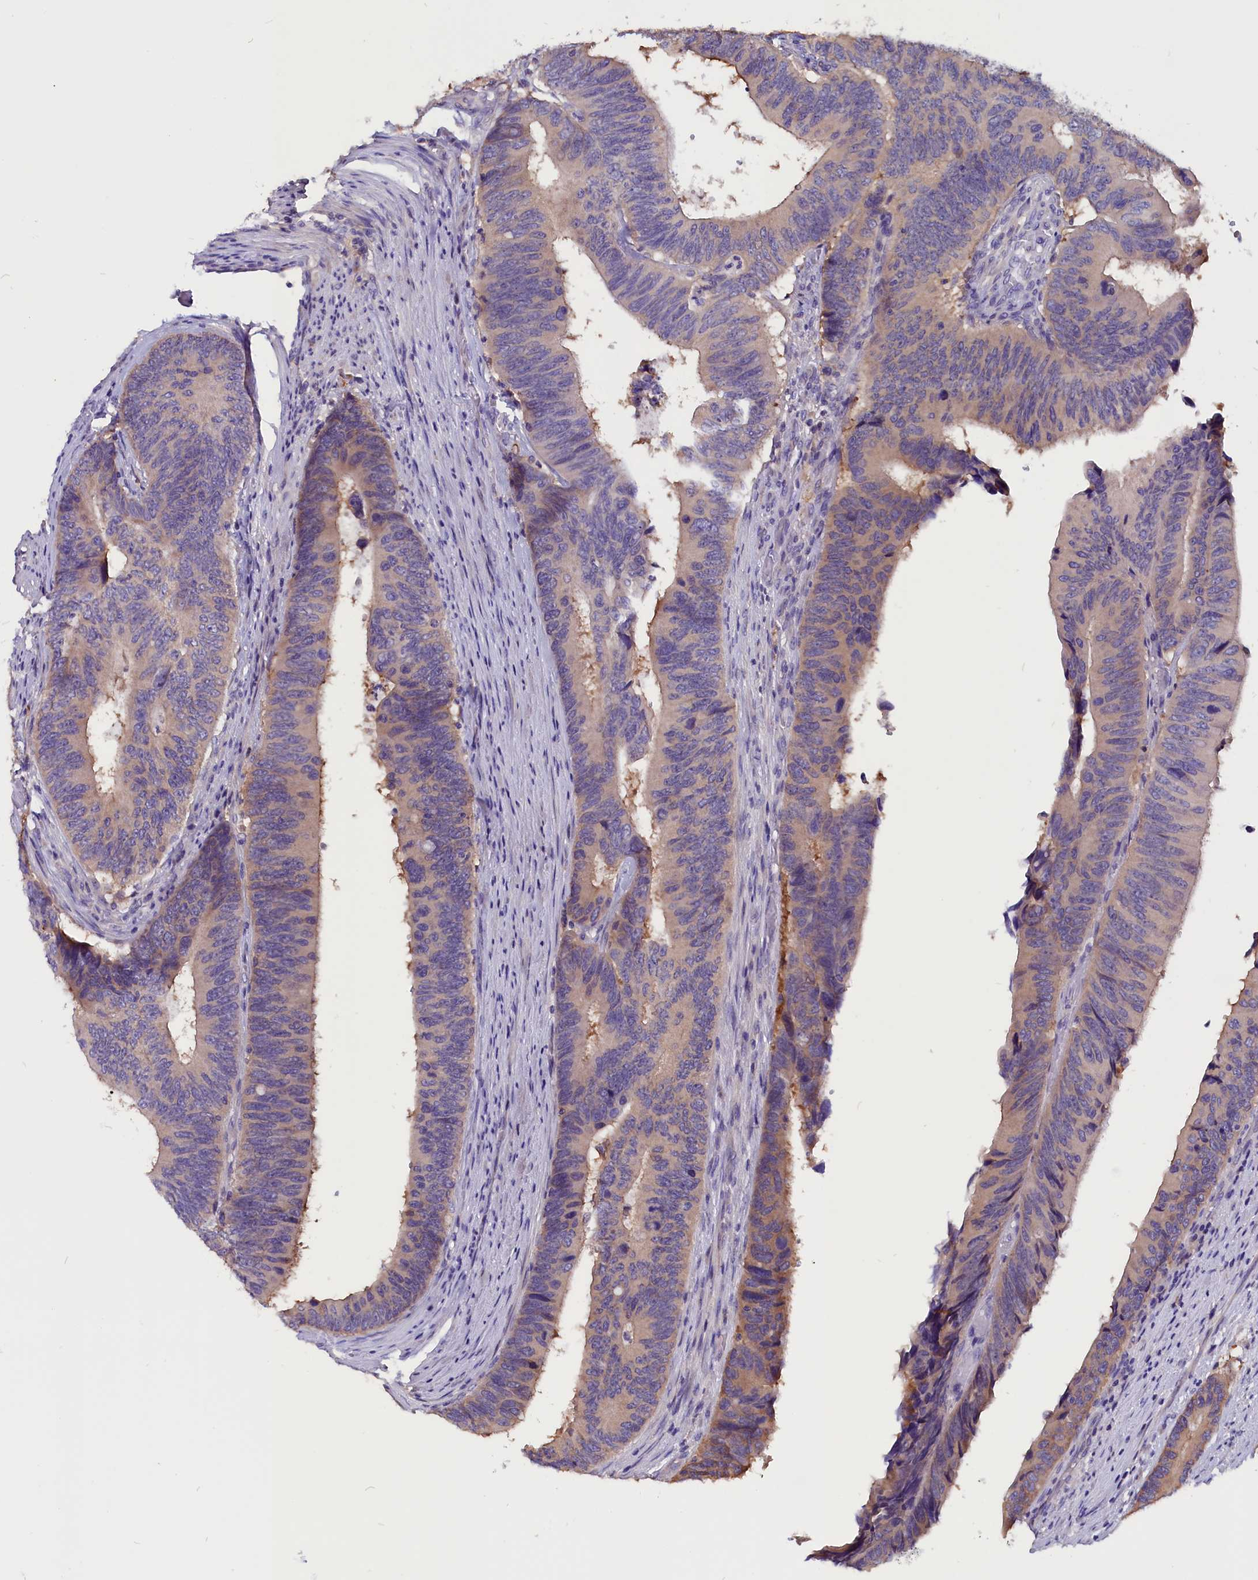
{"staining": {"intensity": "weak", "quantity": "25%-75%", "location": "cytoplasmic/membranous"}, "tissue": "colorectal cancer", "cell_type": "Tumor cells", "image_type": "cancer", "snomed": [{"axis": "morphology", "description": "Adenocarcinoma, NOS"}, {"axis": "topography", "description": "Colon"}], "caption": "Protein analysis of colorectal adenocarcinoma tissue displays weak cytoplasmic/membranous staining in about 25%-75% of tumor cells.", "gene": "CCBE1", "patient": {"sex": "male", "age": 87}}